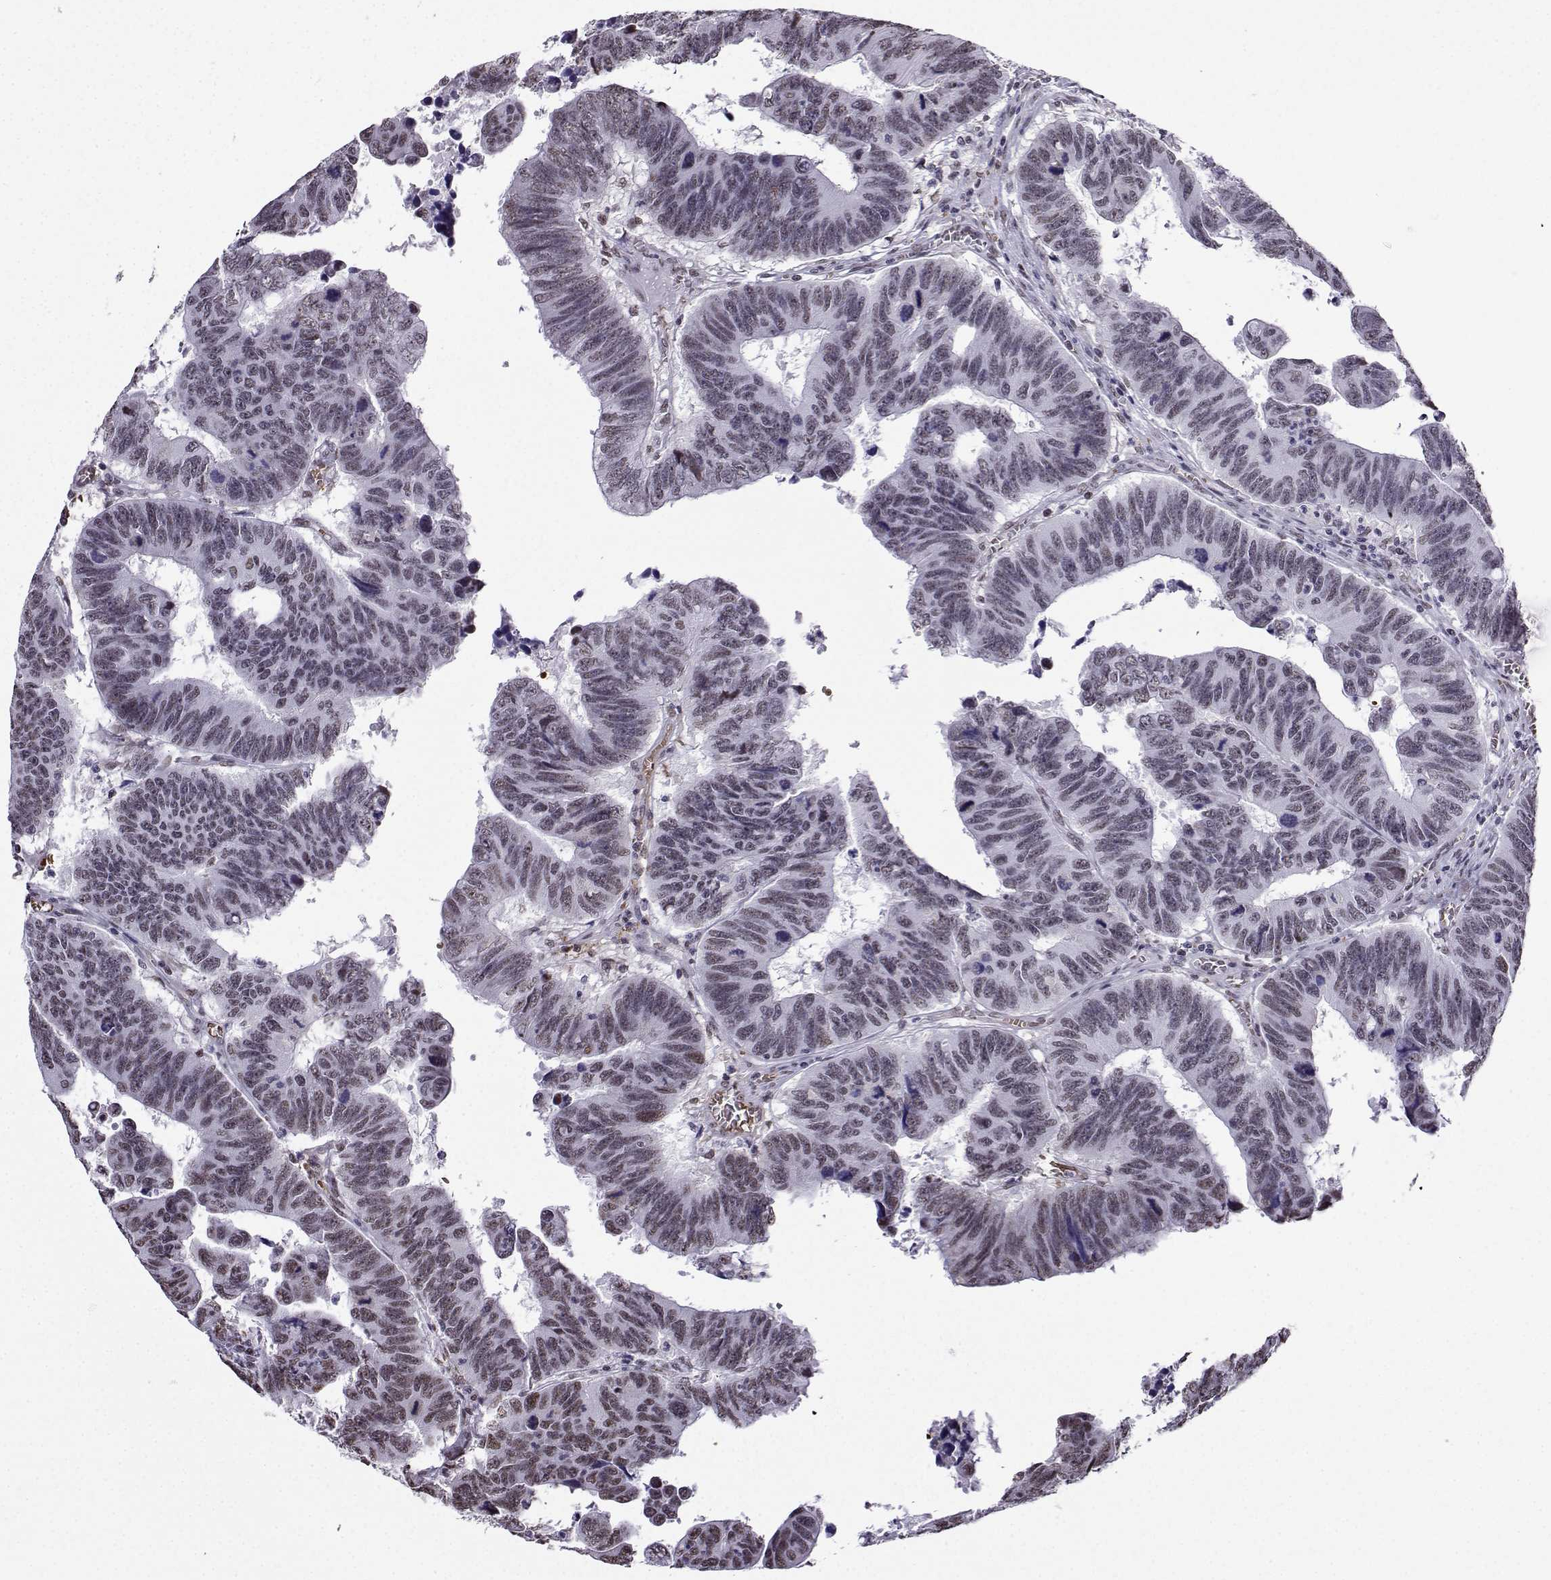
{"staining": {"intensity": "negative", "quantity": "none", "location": "none"}, "tissue": "colorectal cancer", "cell_type": "Tumor cells", "image_type": "cancer", "snomed": [{"axis": "morphology", "description": "Adenocarcinoma, NOS"}, {"axis": "topography", "description": "Appendix"}, {"axis": "topography", "description": "Colon"}, {"axis": "topography", "description": "Cecum"}, {"axis": "topography", "description": "Colon asc"}], "caption": "Human colorectal cancer stained for a protein using immunohistochemistry shows no staining in tumor cells.", "gene": "CCNK", "patient": {"sex": "female", "age": 85}}